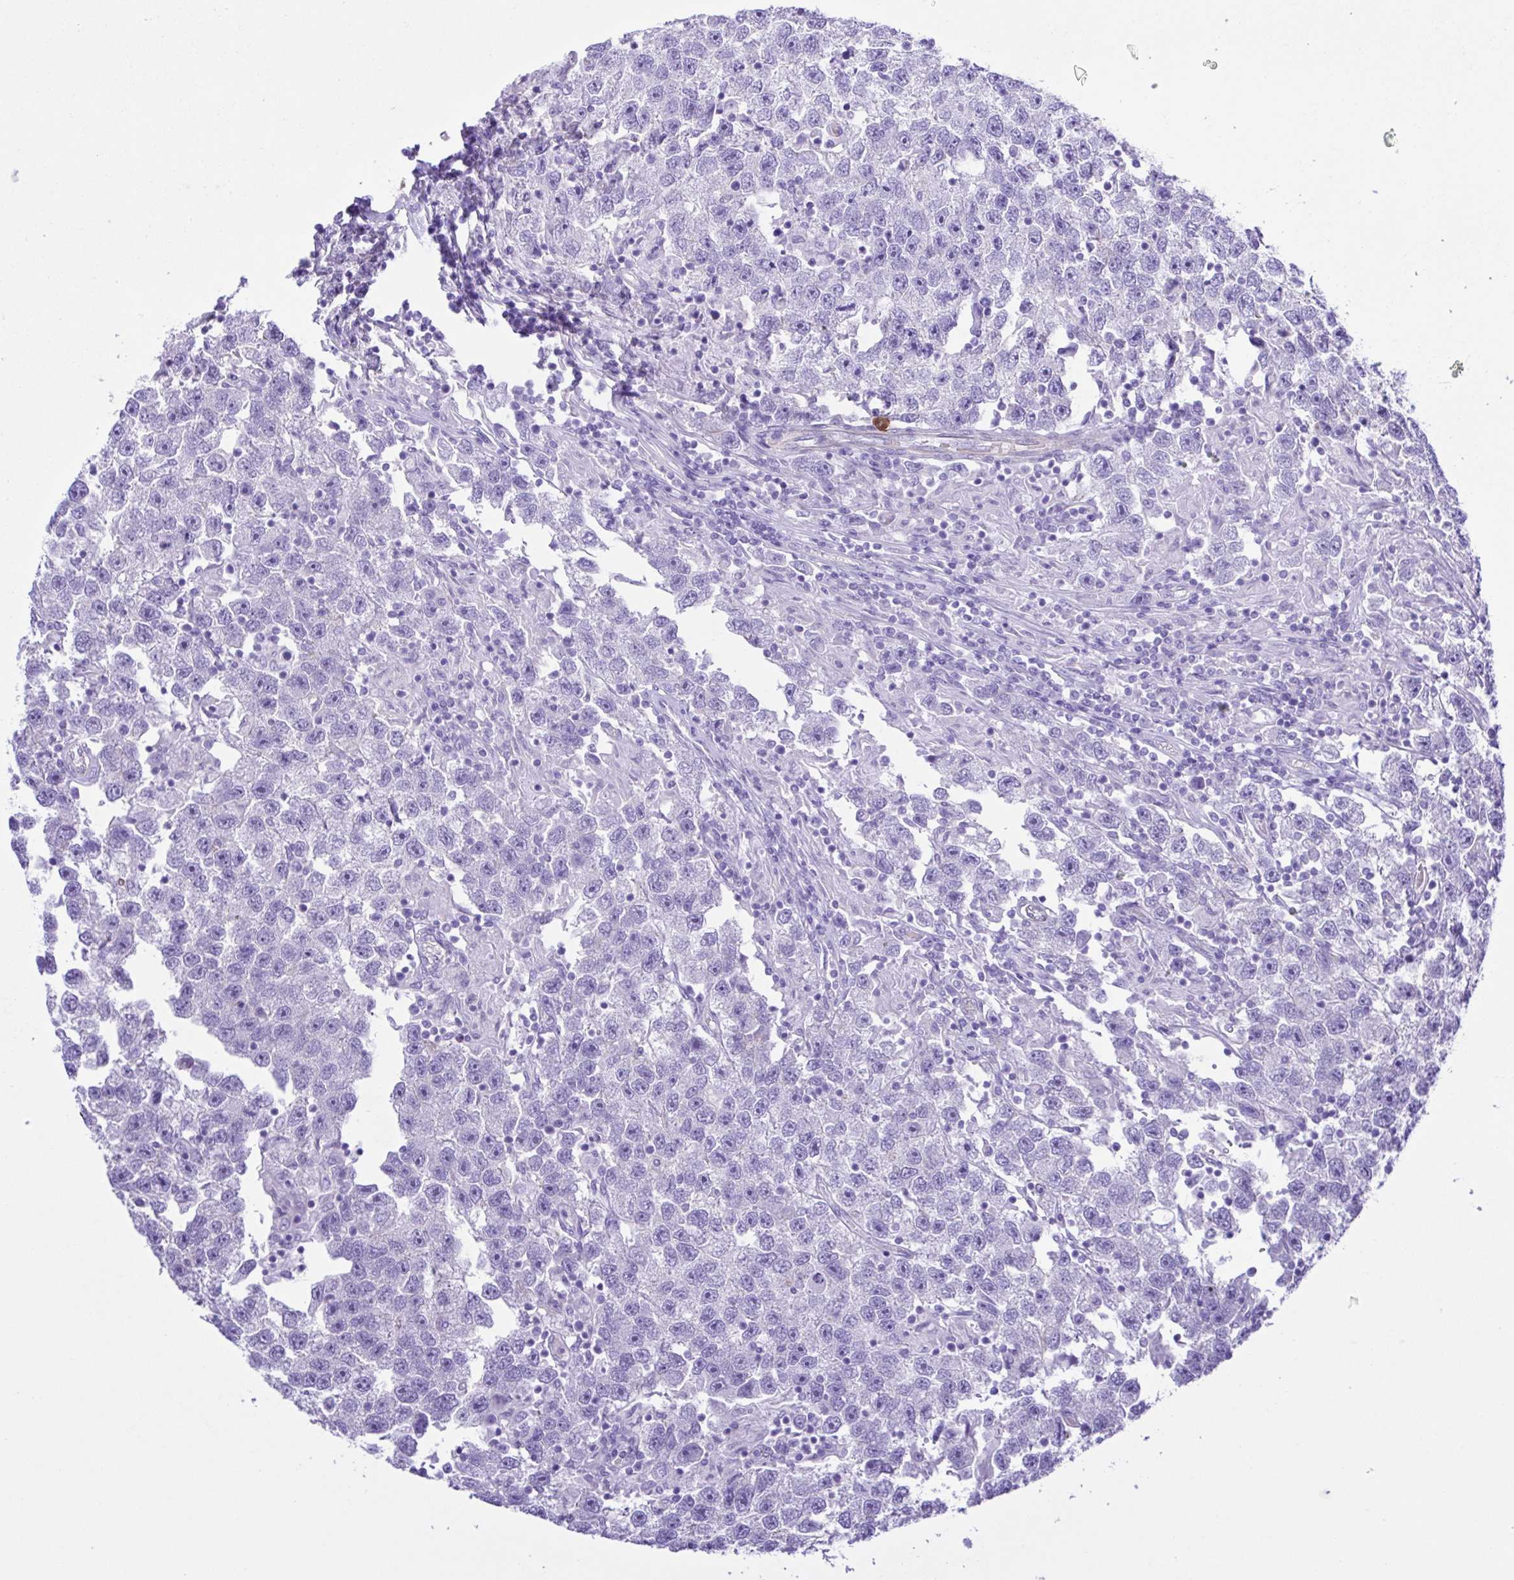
{"staining": {"intensity": "negative", "quantity": "none", "location": "none"}, "tissue": "testis cancer", "cell_type": "Tumor cells", "image_type": "cancer", "snomed": [{"axis": "morphology", "description": "Seminoma, NOS"}, {"axis": "topography", "description": "Testis"}], "caption": "Photomicrograph shows no significant protein positivity in tumor cells of testis cancer. The staining is performed using DAB (3,3'-diaminobenzidine) brown chromogen with nuclei counter-stained in using hematoxylin.", "gene": "CYP11A1", "patient": {"sex": "male", "age": 26}}